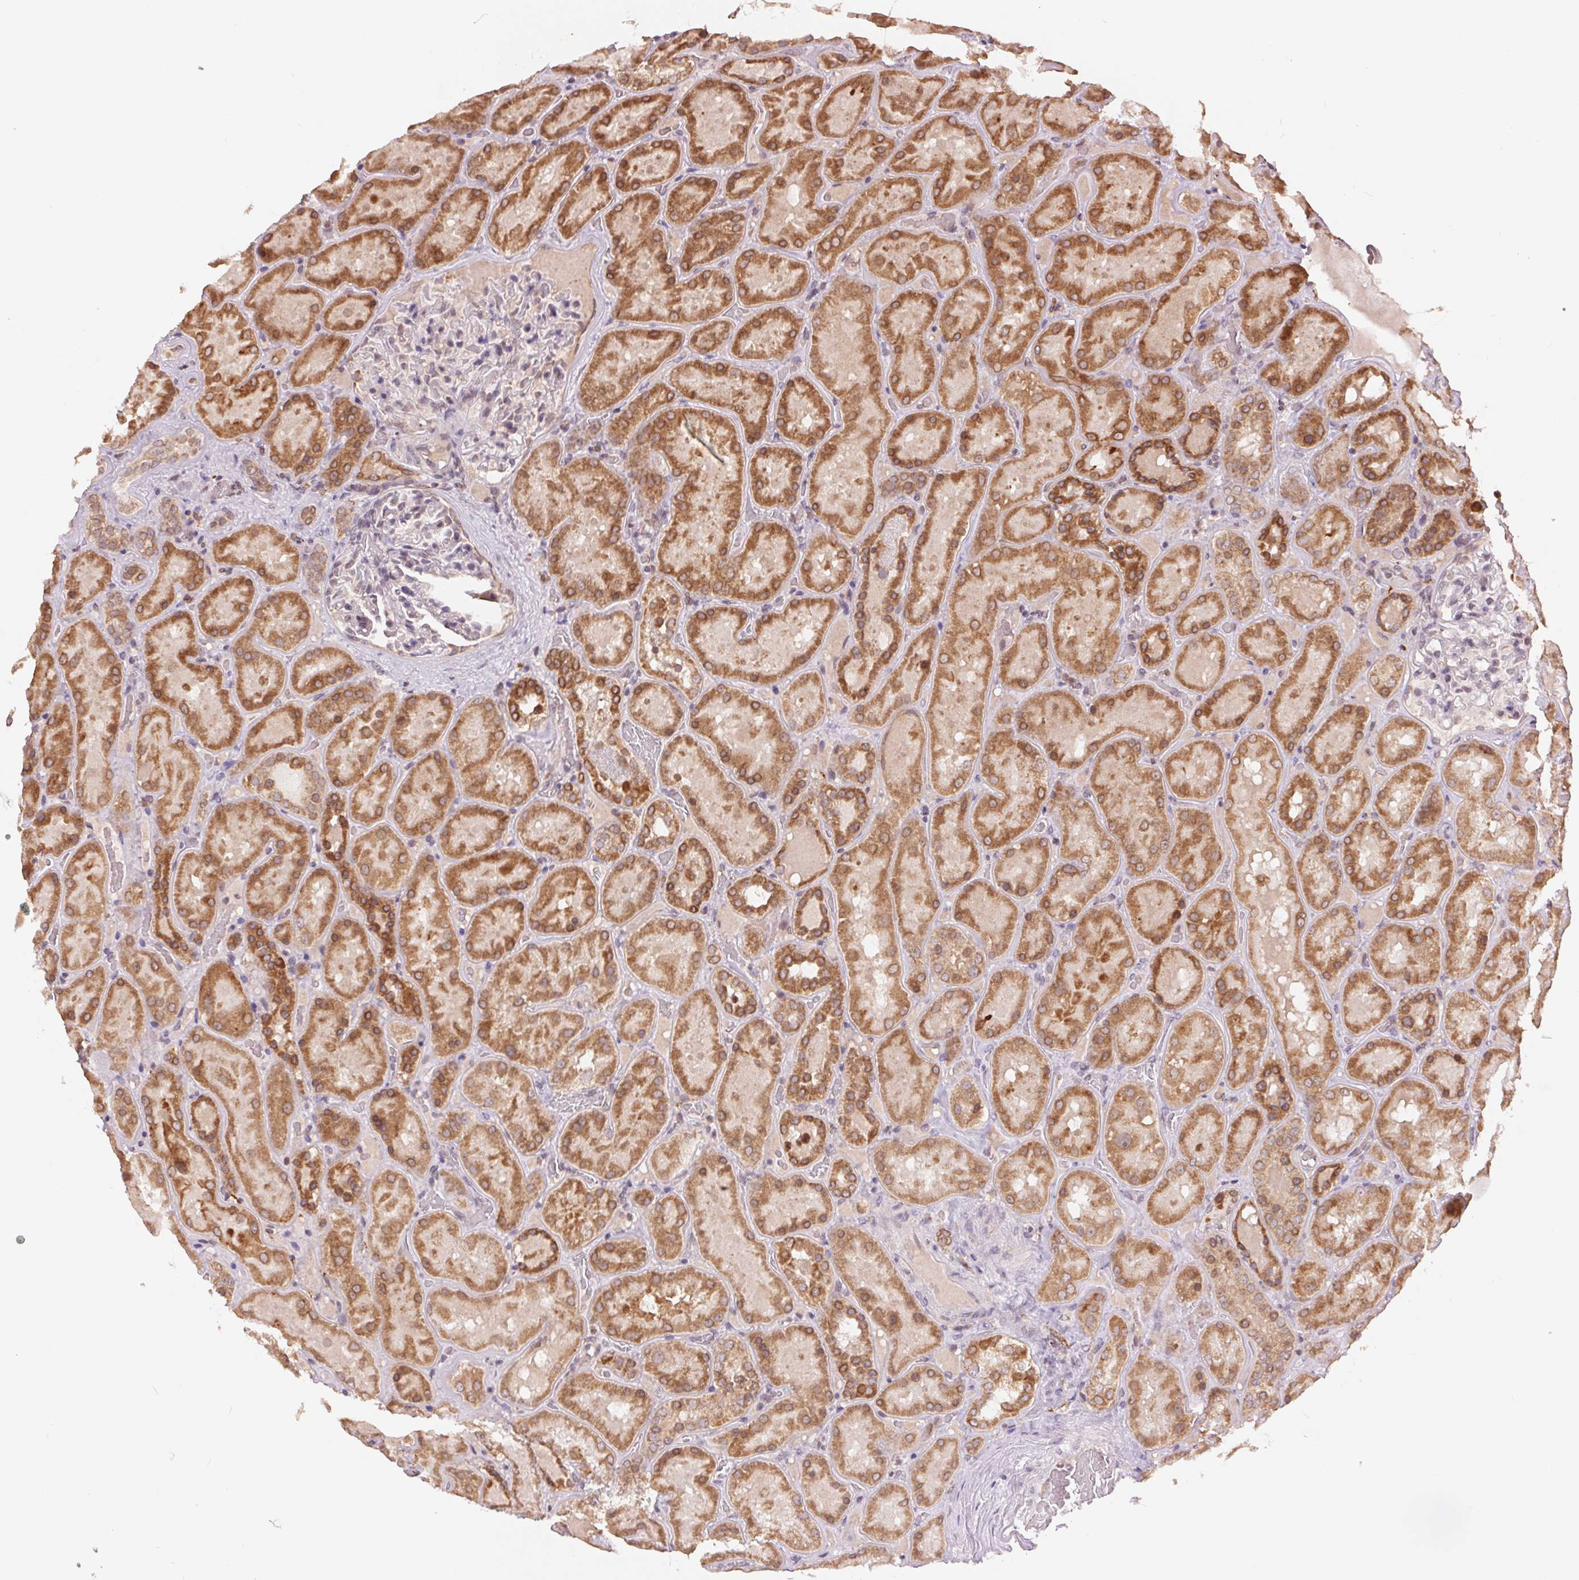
{"staining": {"intensity": "weak", "quantity": "<25%", "location": "cytoplasmic/membranous"}, "tissue": "kidney", "cell_type": "Cells in glomeruli", "image_type": "normal", "snomed": [{"axis": "morphology", "description": "Normal tissue, NOS"}, {"axis": "topography", "description": "Kidney"}], "caption": "DAB immunohistochemical staining of normal human kidney shows no significant staining in cells in glomeruli.", "gene": "TECR", "patient": {"sex": "male", "age": 73}}